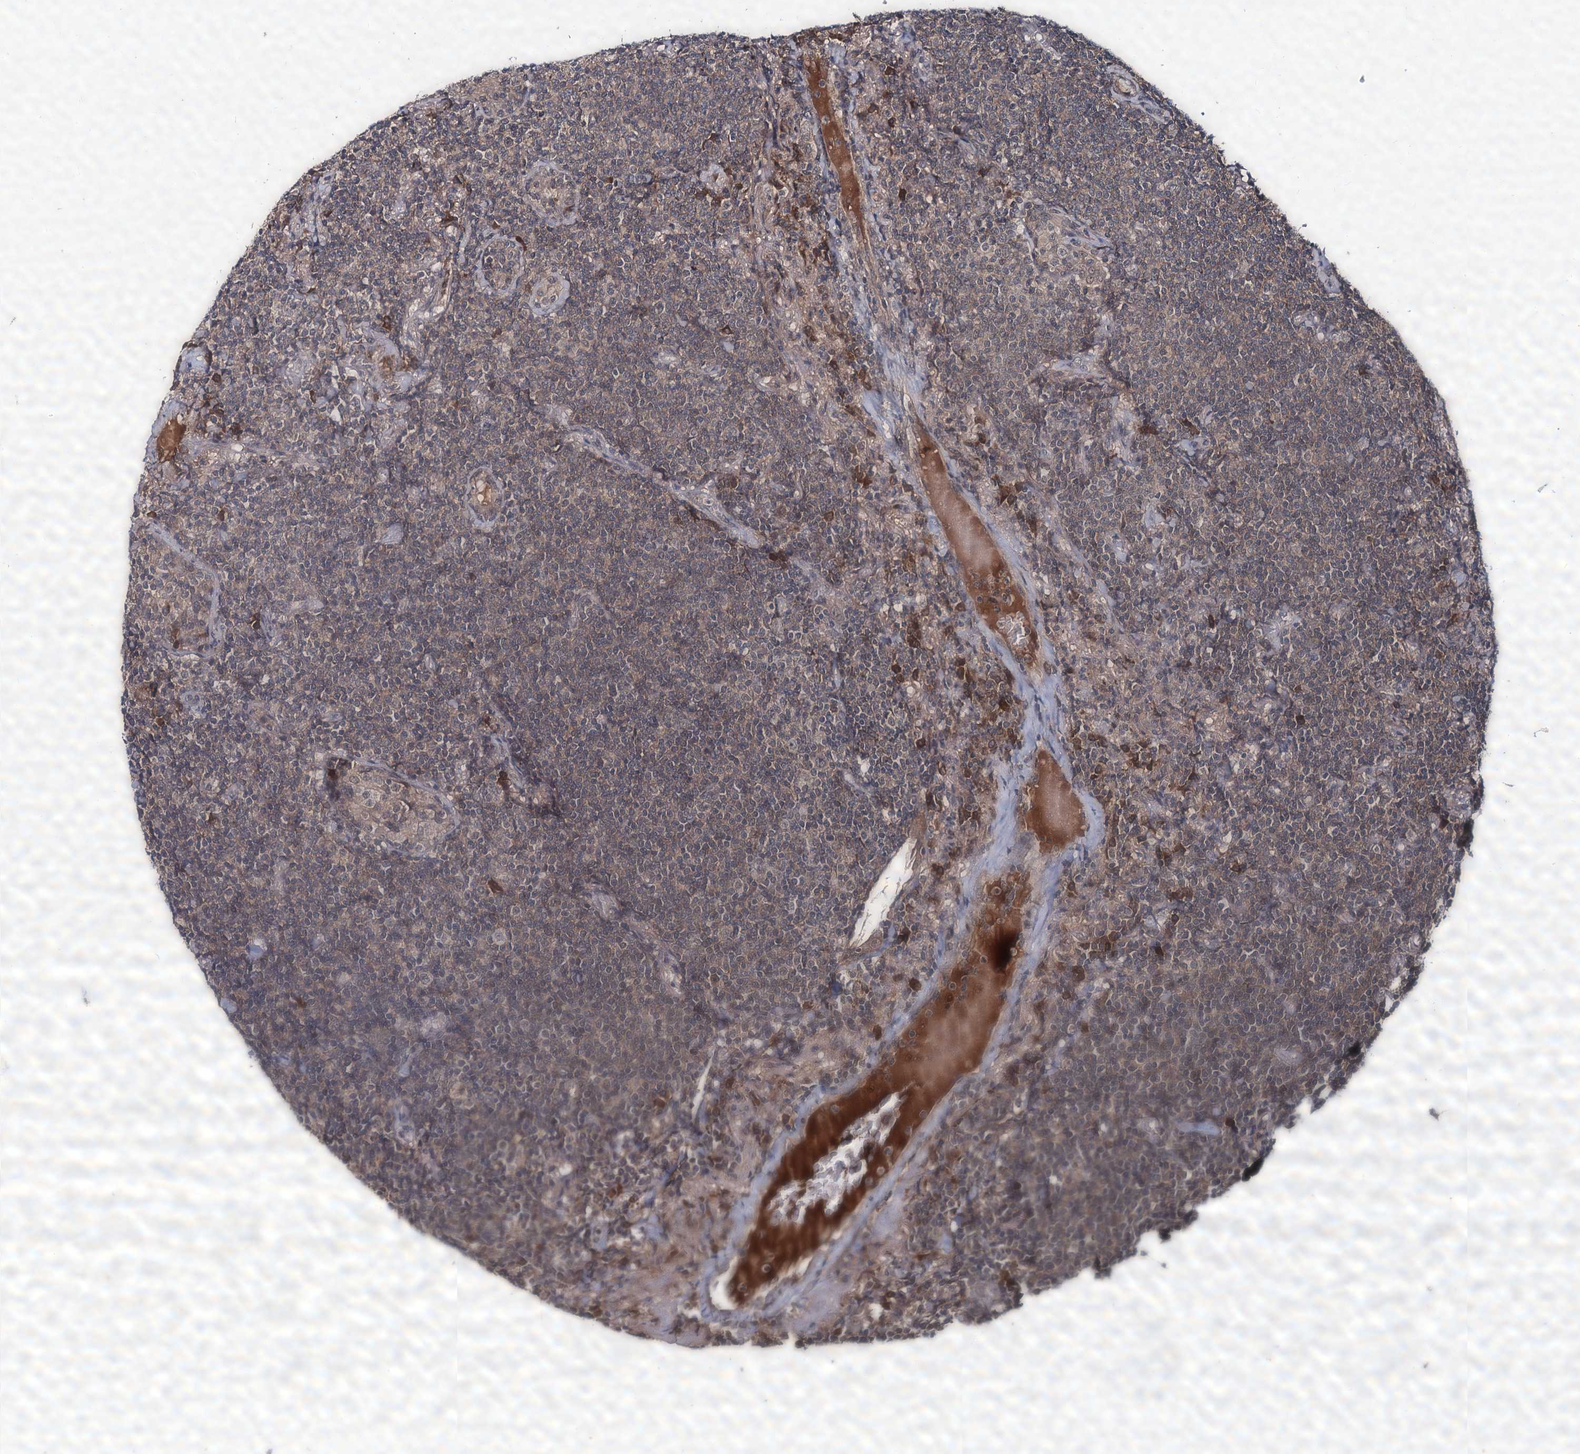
{"staining": {"intensity": "negative", "quantity": "none", "location": "none"}, "tissue": "lymphoma", "cell_type": "Tumor cells", "image_type": "cancer", "snomed": [{"axis": "morphology", "description": "Malignant lymphoma, non-Hodgkin's type, Low grade"}, {"axis": "topography", "description": "Lung"}], "caption": "Photomicrograph shows no protein positivity in tumor cells of lymphoma tissue.", "gene": "MBD6", "patient": {"sex": "female", "age": 71}}